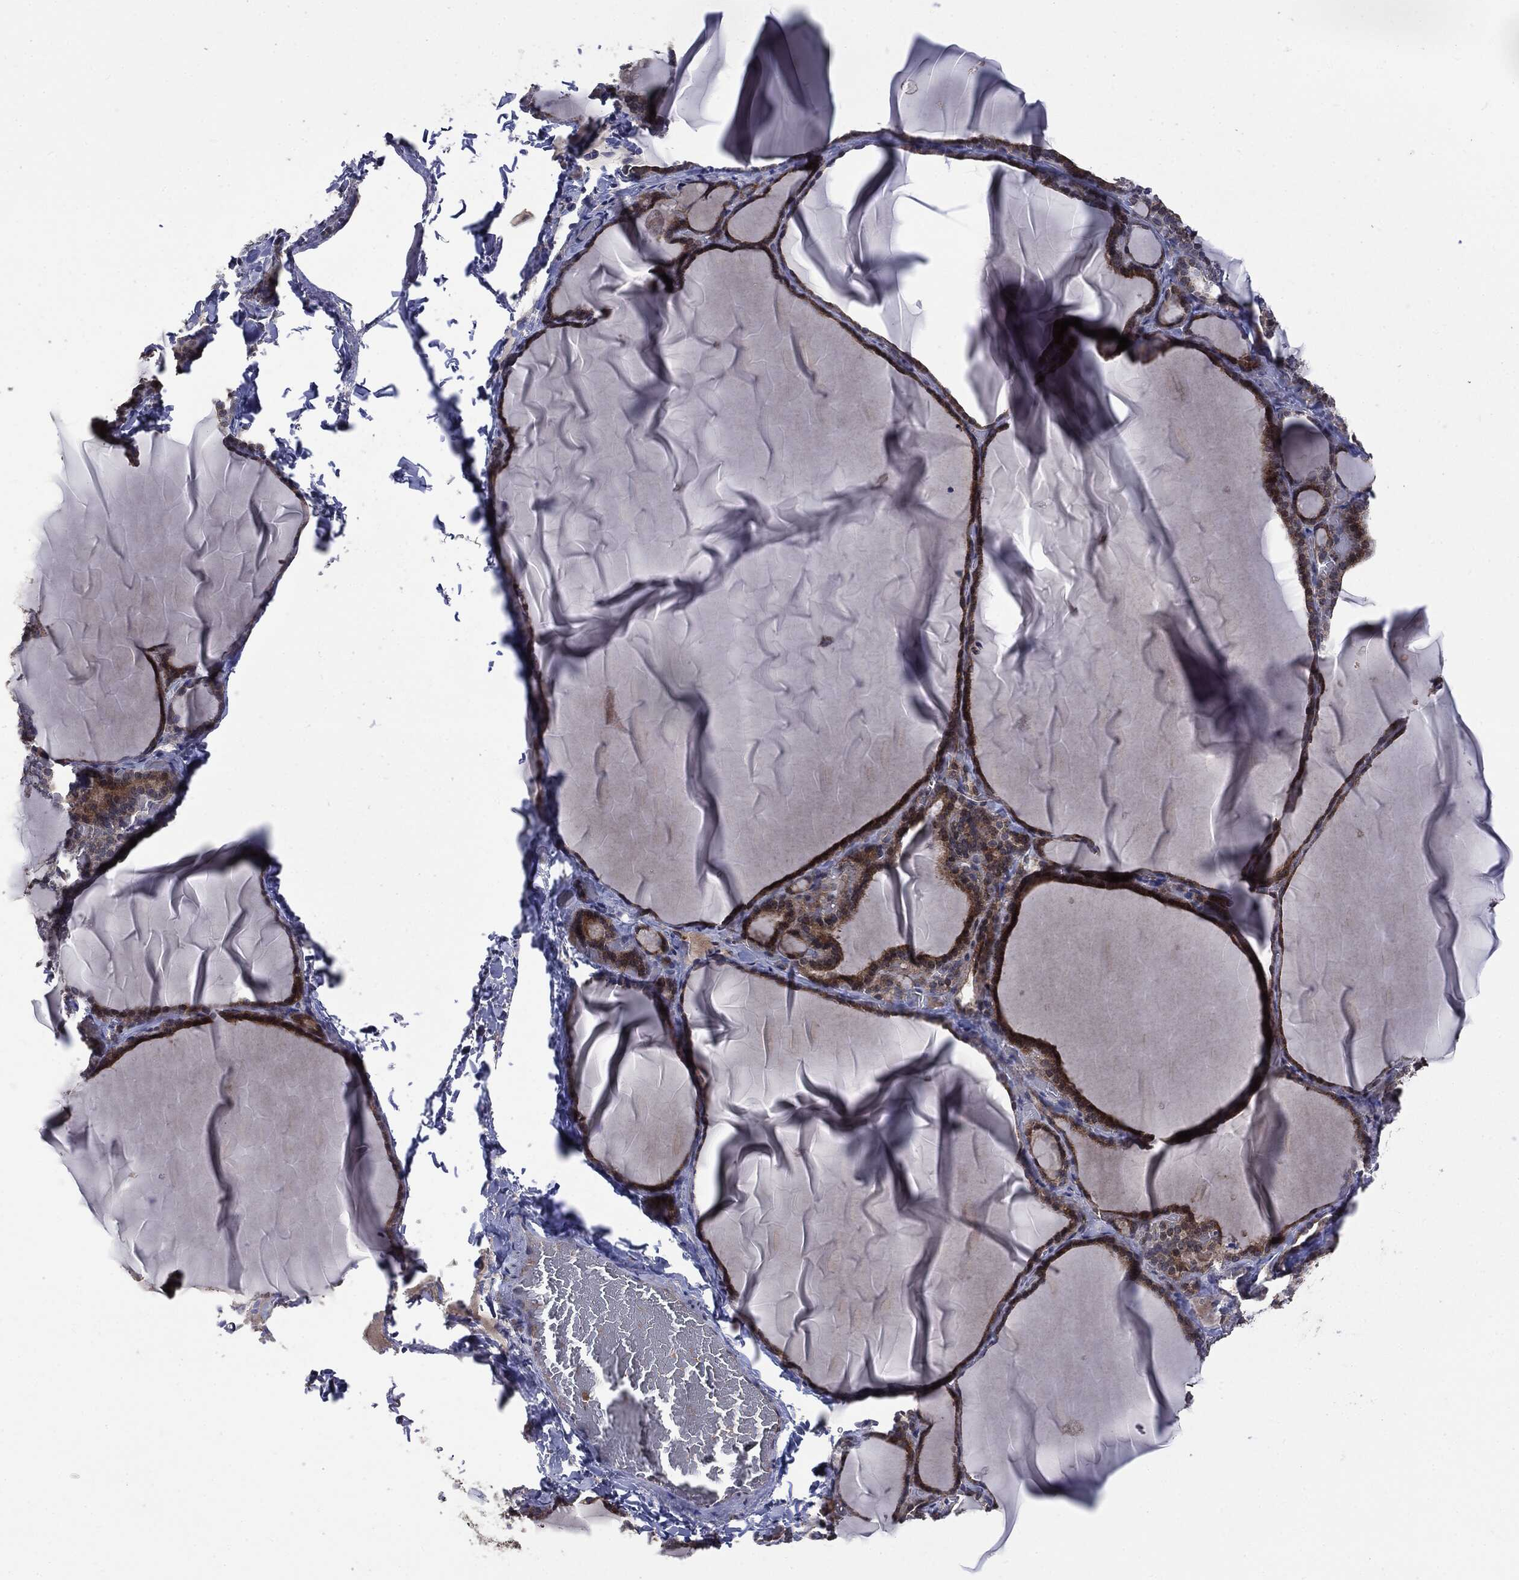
{"staining": {"intensity": "moderate", "quantity": "25%-75%", "location": "cytoplasmic/membranous"}, "tissue": "thyroid gland", "cell_type": "Glandular cells", "image_type": "normal", "snomed": [{"axis": "morphology", "description": "Normal tissue, NOS"}, {"axis": "morphology", "description": "Hyperplasia, NOS"}, {"axis": "topography", "description": "Thyroid gland"}], "caption": "Immunohistochemistry staining of normal thyroid gland, which demonstrates medium levels of moderate cytoplasmic/membranous positivity in about 25%-75% of glandular cells indicating moderate cytoplasmic/membranous protein staining. The staining was performed using DAB (3,3'-diaminobenzidine) (brown) for protein detection and nuclei were counterstained in hematoxylin (blue).", "gene": "MTOR", "patient": {"sex": "female", "age": 27}}